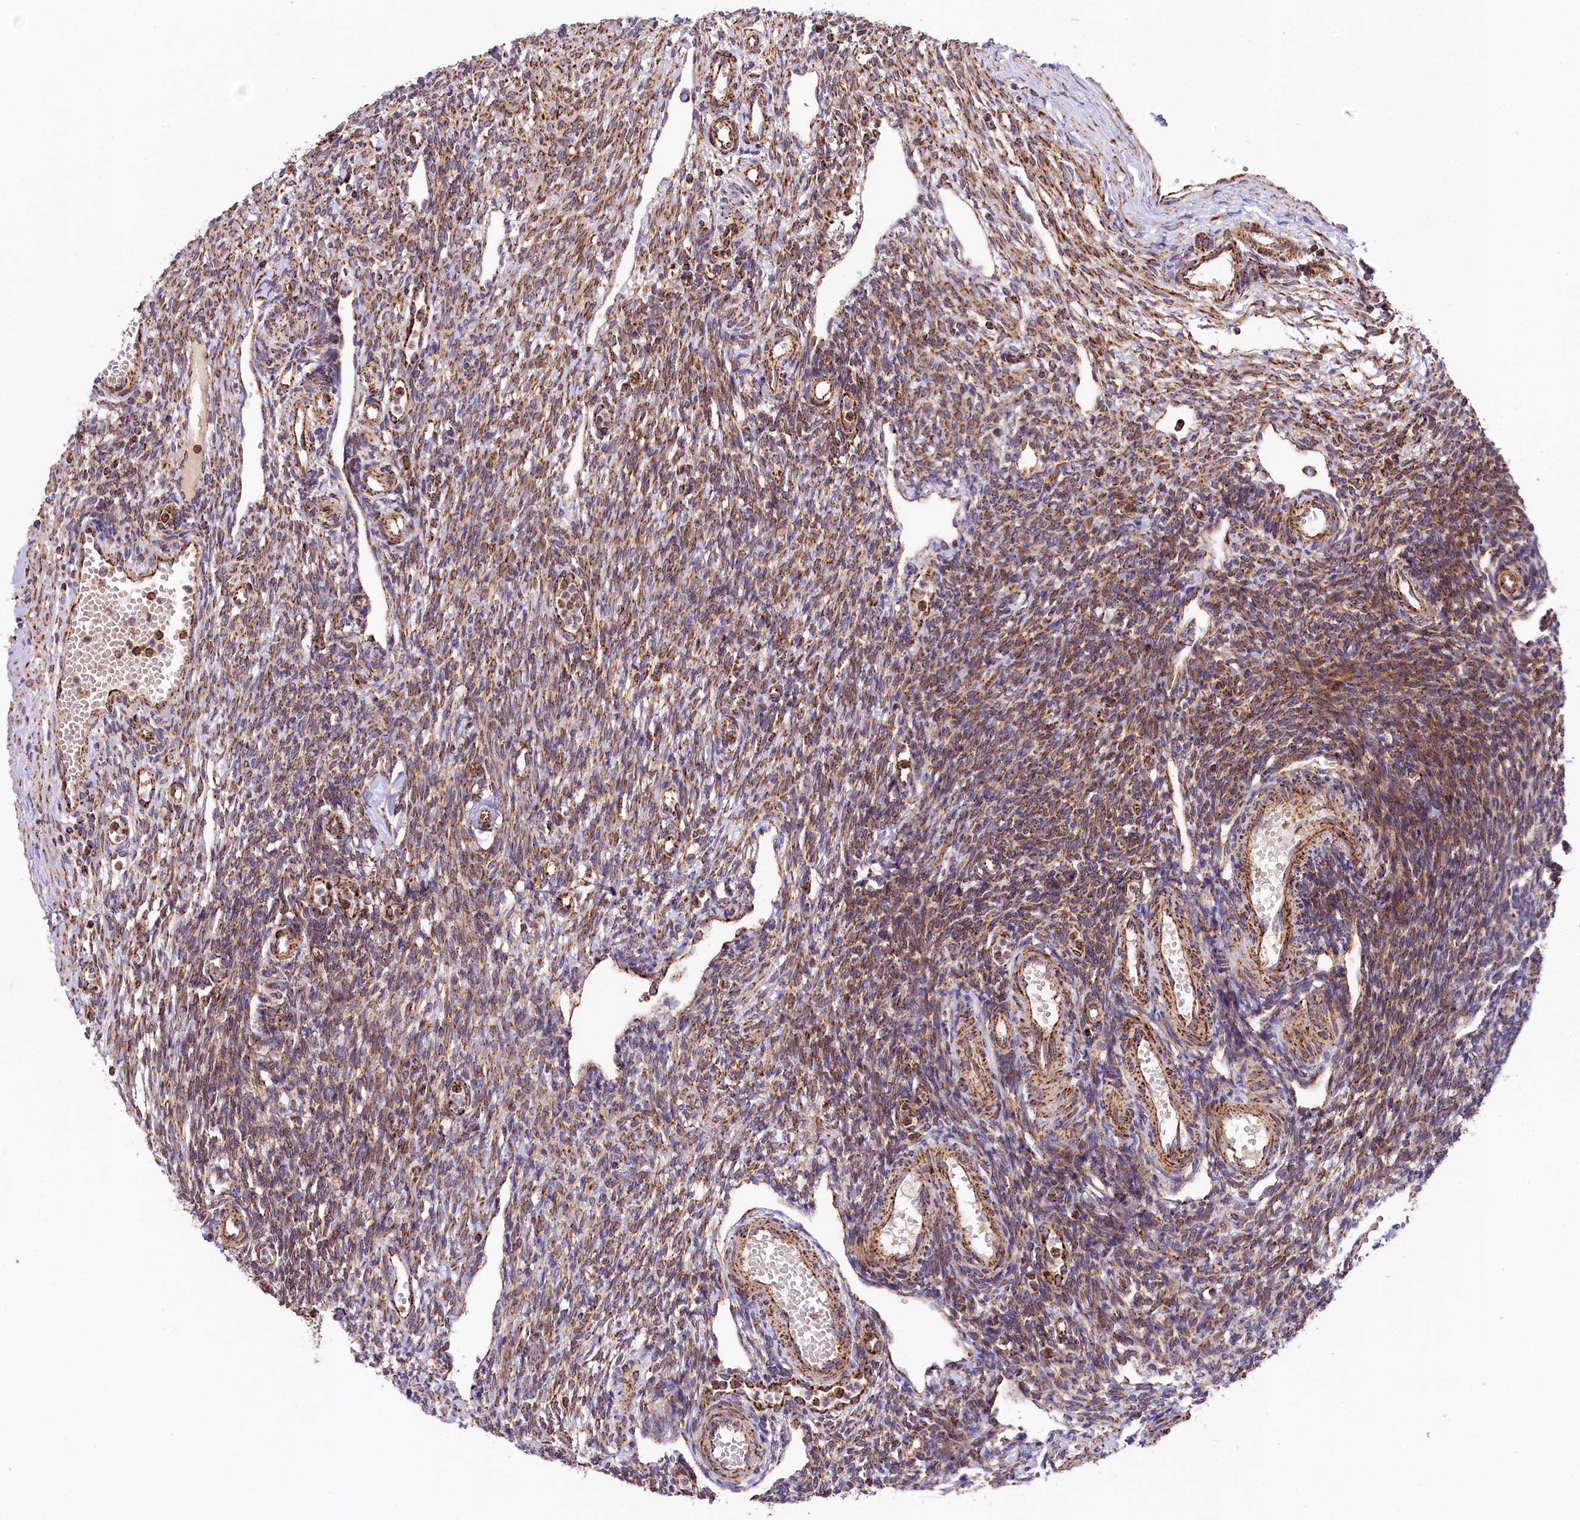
{"staining": {"intensity": "moderate", "quantity": "25%-75%", "location": "cytoplasmic/membranous"}, "tissue": "ovary", "cell_type": "Ovarian stroma cells", "image_type": "normal", "snomed": [{"axis": "morphology", "description": "Normal tissue, NOS"}, {"axis": "morphology", "description": "Cyst, NOS"}, {"axis": "topography", "description": "Ovary"}], "caption": "Ovary stained with a brown dye displays moderate cytoplasmic/membranous positive expression in about 25%-75% of ovarian stroma cells.", "gene": "CLYBL", "patient": {"sex": "female", "age": 33}}